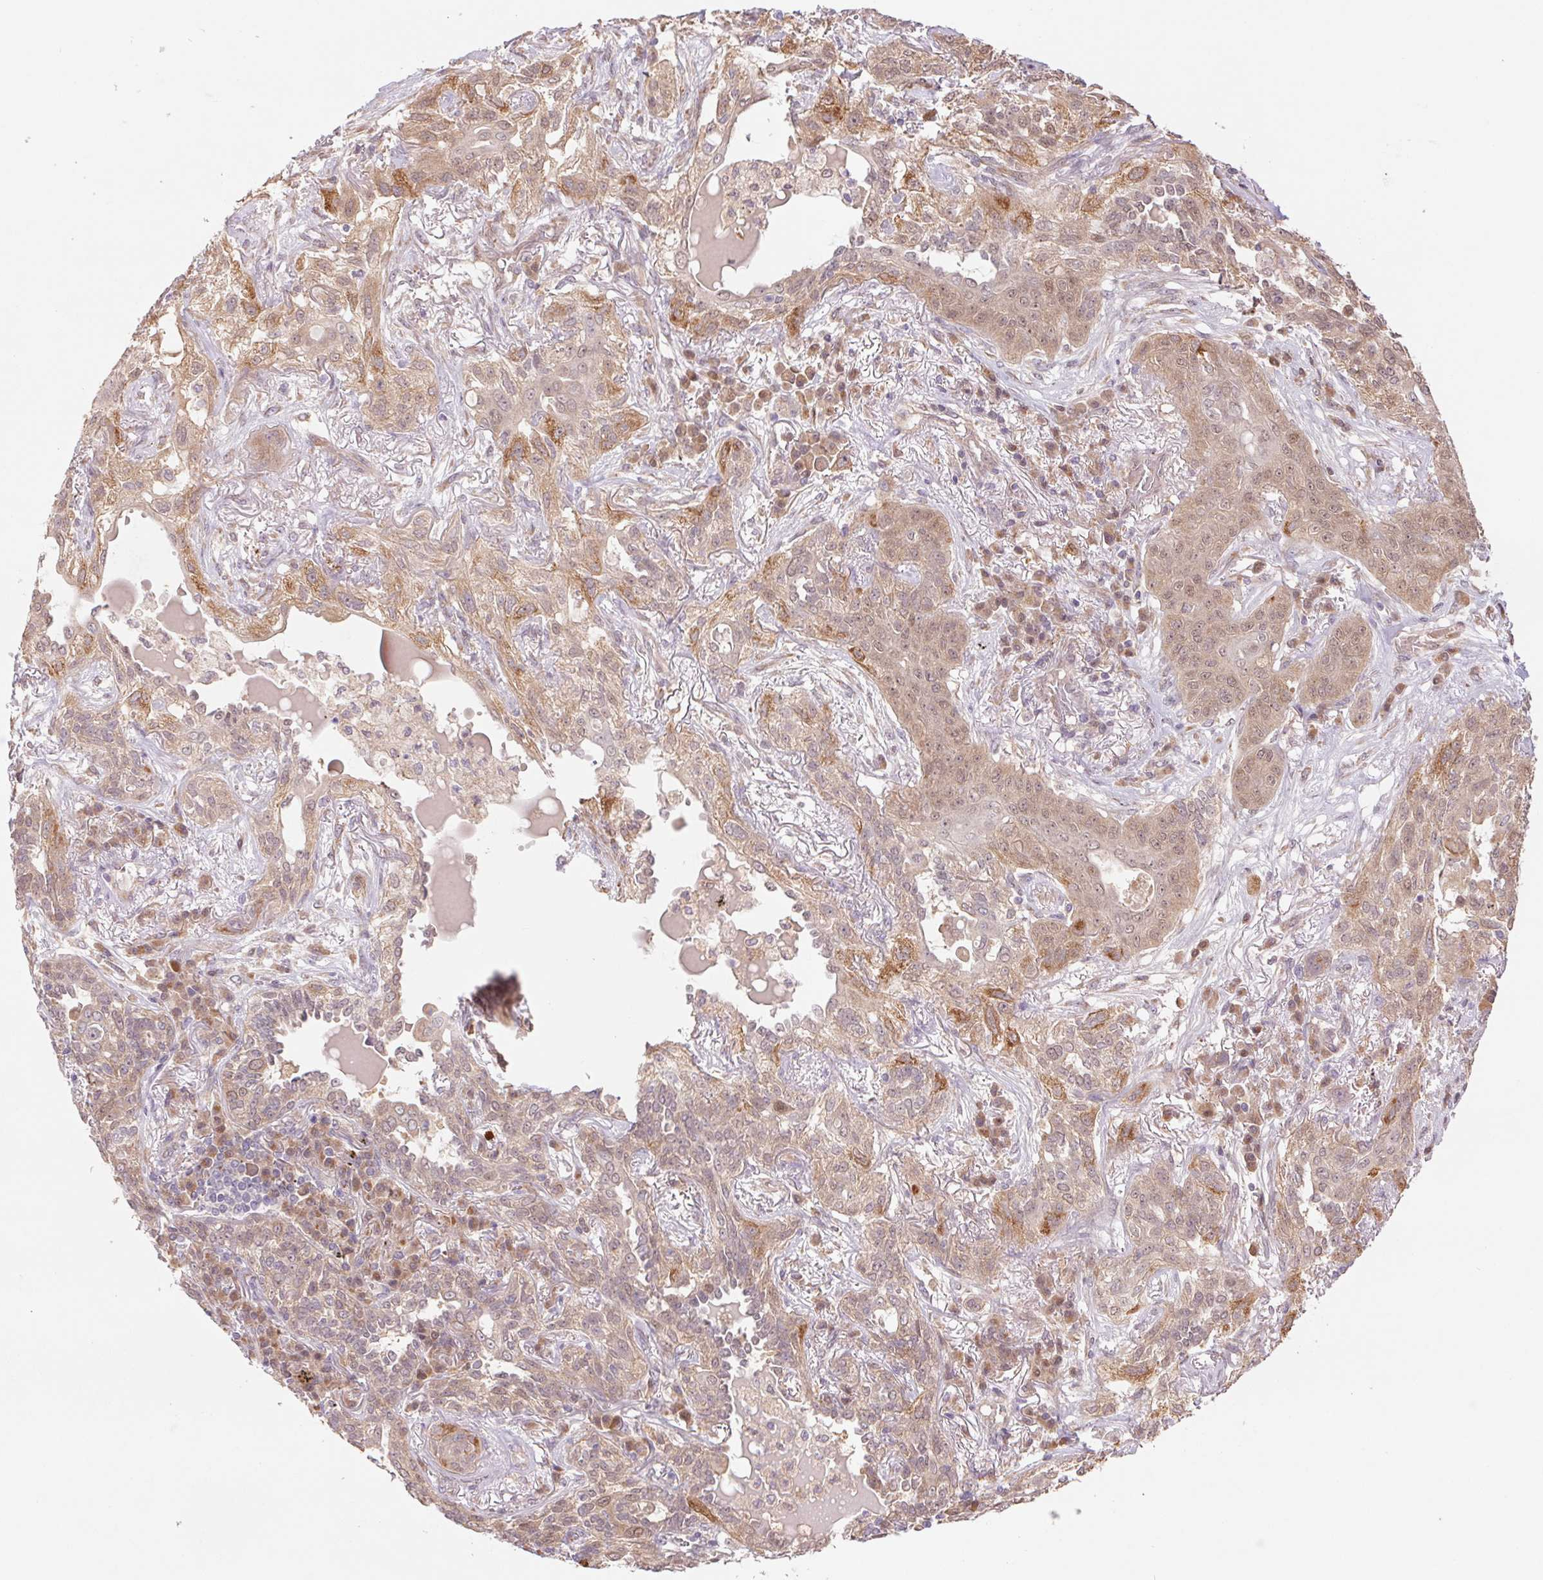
{"staining": {"intensity": "weak", "quantity": "25%-75%", "location": "cytoplasmic/membranous,nuclear"}, "tissue": "lung cancer", "cell_type": "Tumor cells", "image_type": "cancer", "snomed": [{"axis": "morphology", "description": "Squamous cell carcinoma, NOS"}, {"axis": "topography", "description": "Lung"}], "caption": "Lung cancer tissue demonstrates weak cytoplasmic/membranous and nuclear positivity in approximately 25%-75% of tumor cells, visualized by immunohistochemistry. (Stains: DAB (3,3'-diaminobenzidine) in brown, nuclei in blue, Microscopy: brightfield microscopy at high magnification).", "gene": "RRM1", "patient": {"sex": "female", "age": 70}}